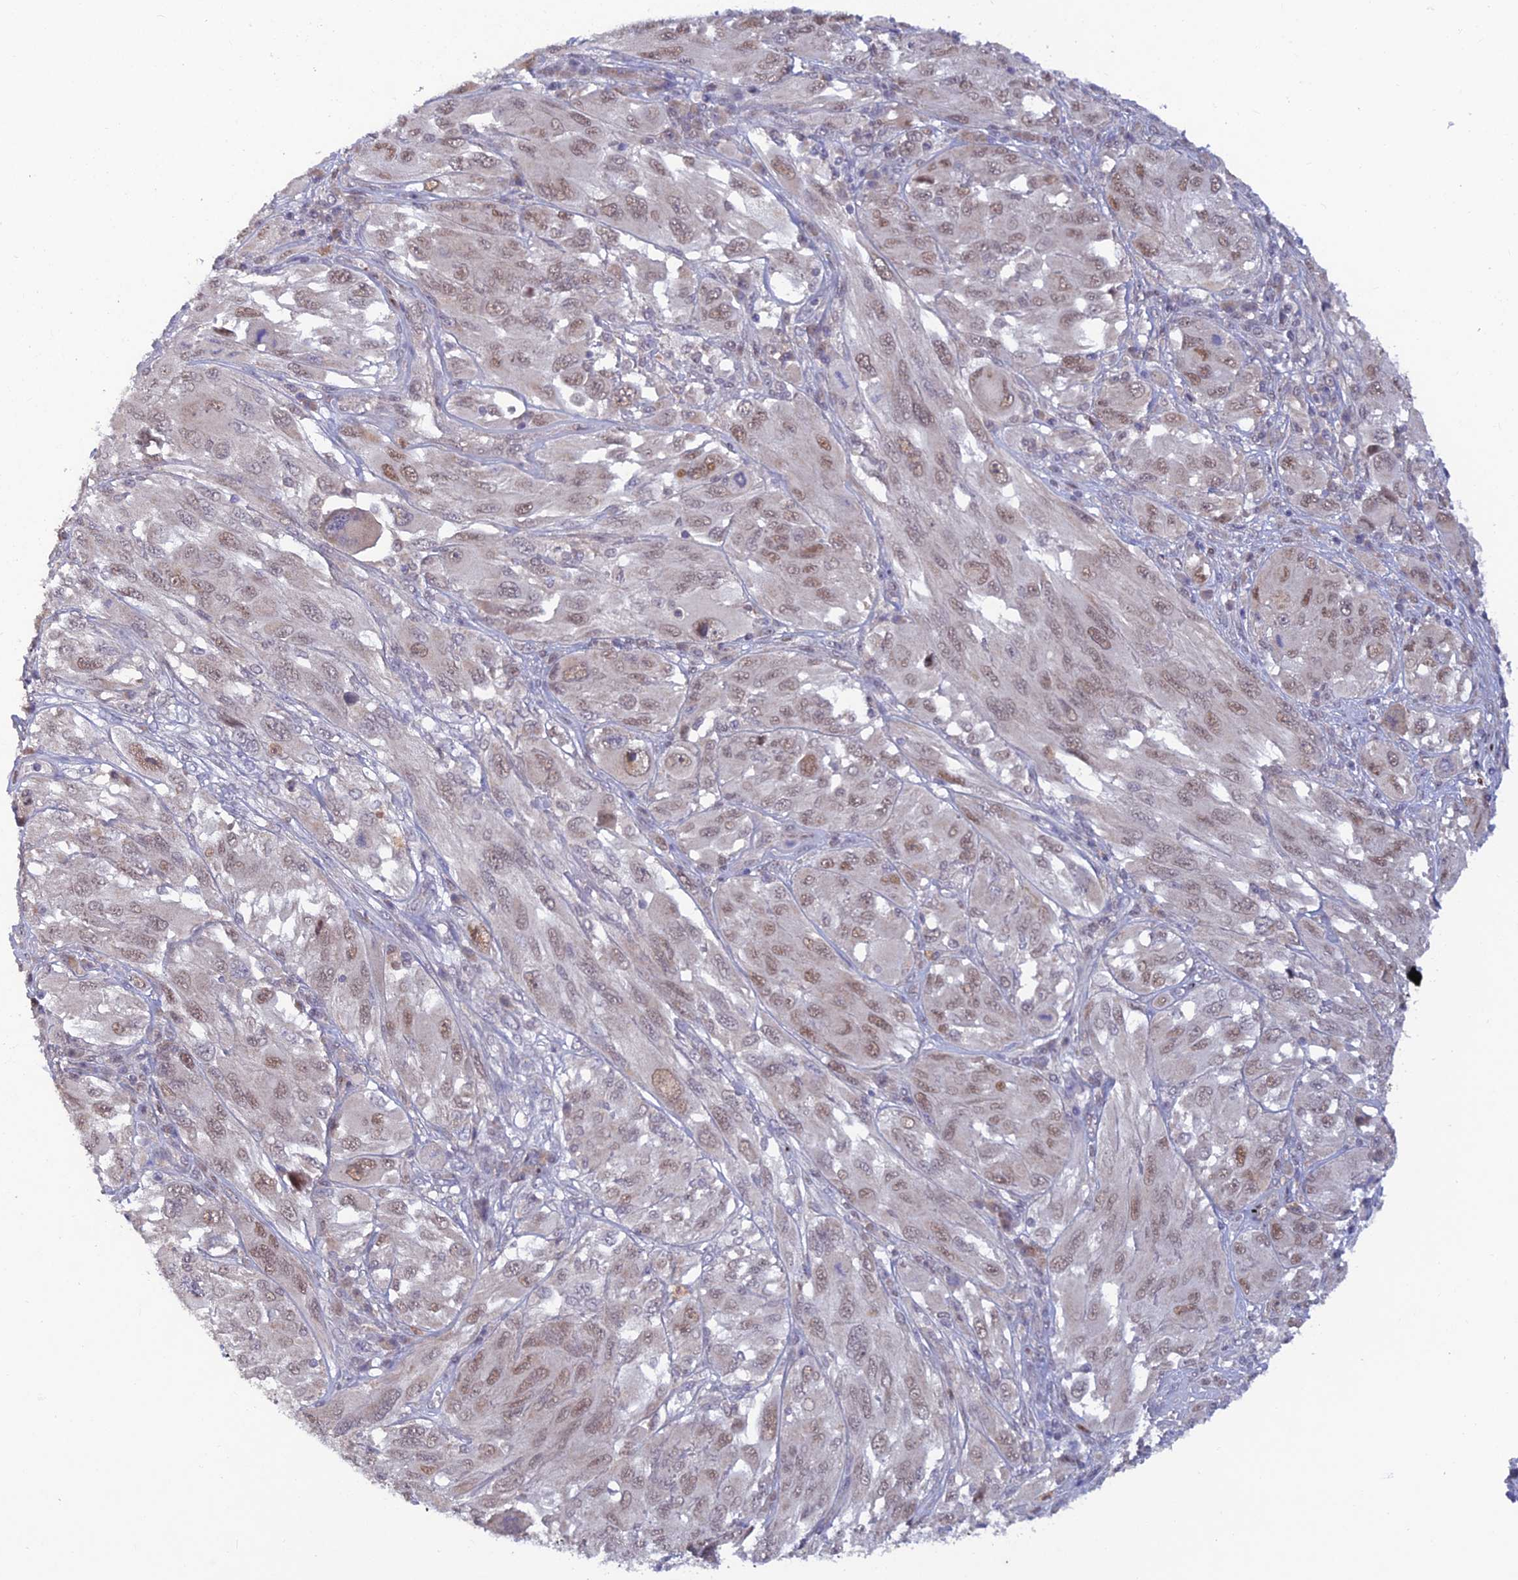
{"staining": {"intensity": "weak", "quantity": ">75%", "location": "nuclear"}, "tissue": "melanoma", "cell_type": "Tumor cells", "image_type": "cancer", "snomed": [{"axis": "morphology", "description": "Malignant melanoma, NOS"}, {"axis": "topography", "description": "Skin"}], "caption": "Protein staining displays weak nuclear positivity in about >75% of tumor cells in melanoma.", "gene": "FASTKD5", "patient": {"sex": "female", "age": 91}}